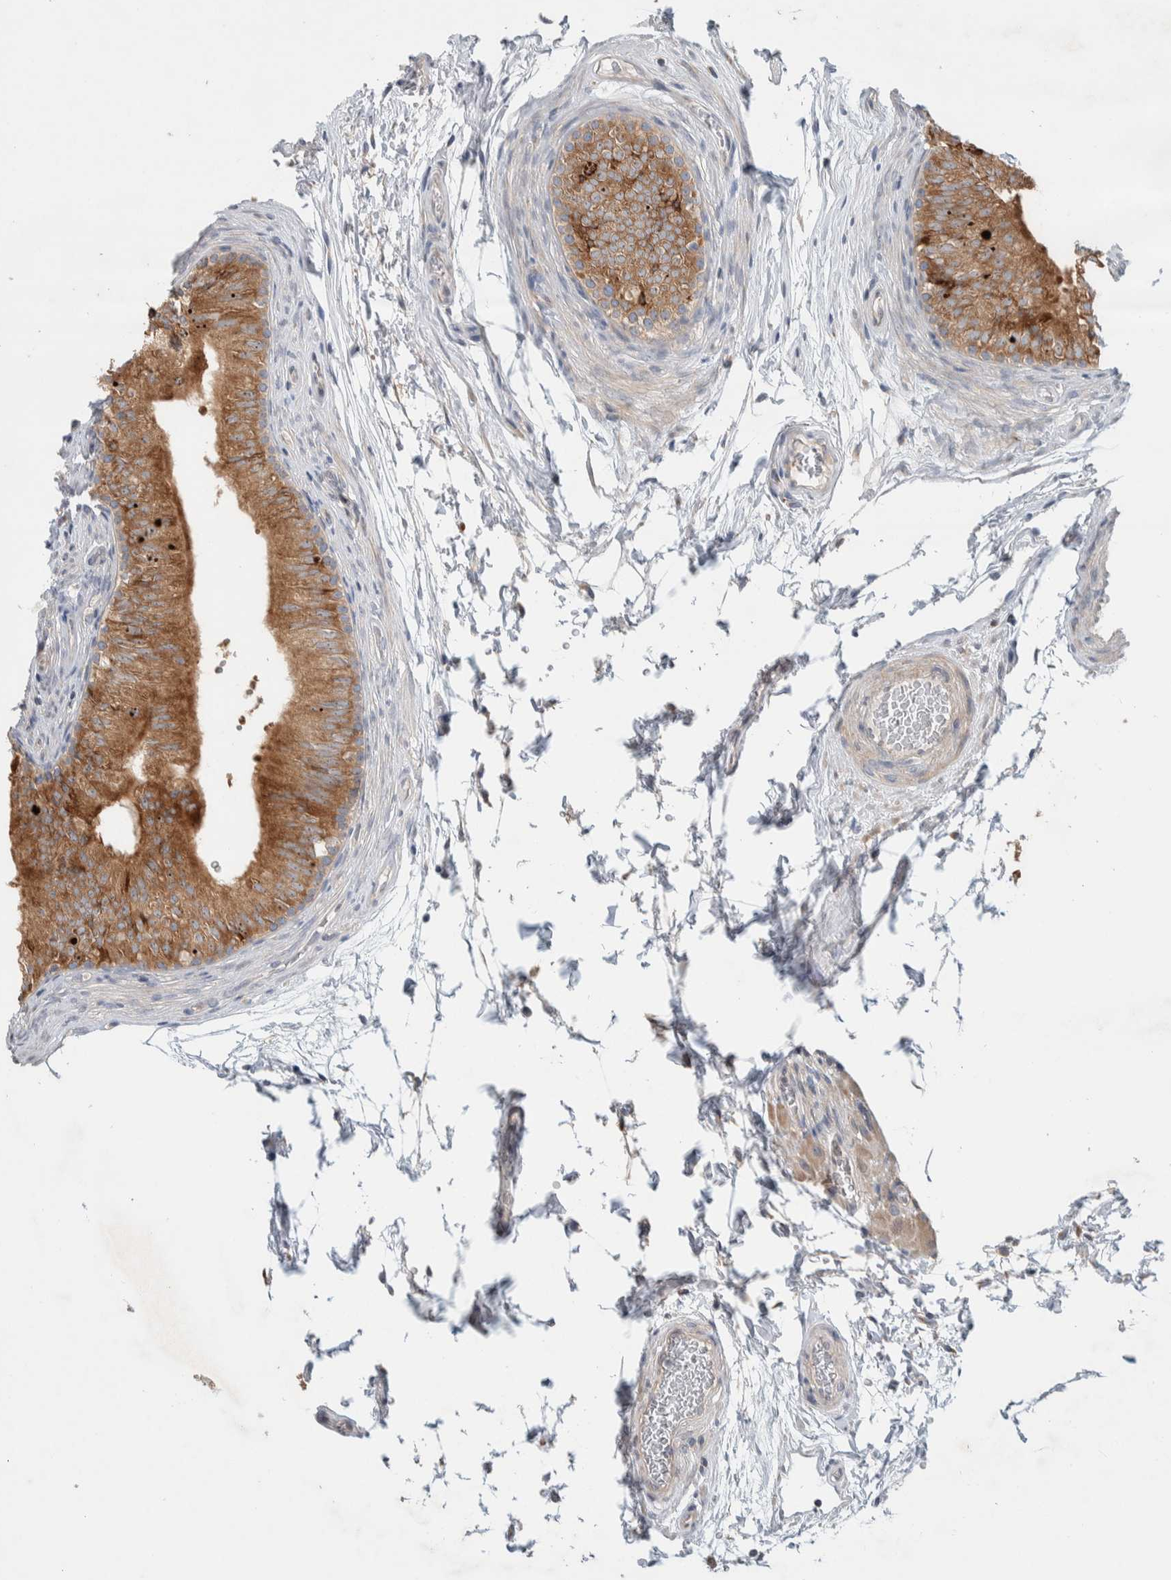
{"staining": {"intensity": "moderate", "quantity": ">75%", "location": "cytoplasmic/membranous"}, "tissue": "epididymis", "cell_type": "Glandular cells", "image_type": "normal", "snomed": [{"axis": "morphology", "description": "Normal tissue, NOS"}, {"axis": "topography", "description": "Epididymis"}], "caption": "Moderate cytoplasmic/membranous protein staining is seen in about >75% of glandular cells in epididymis. The staining was performed using DAB (3,3'-diaminobenzidine), with brown indicating positive protein expression. Nuclei are stained blue with hematoxylin.", "gene": "ADCY8", "patient": {"sex": "male", "age": 36}}